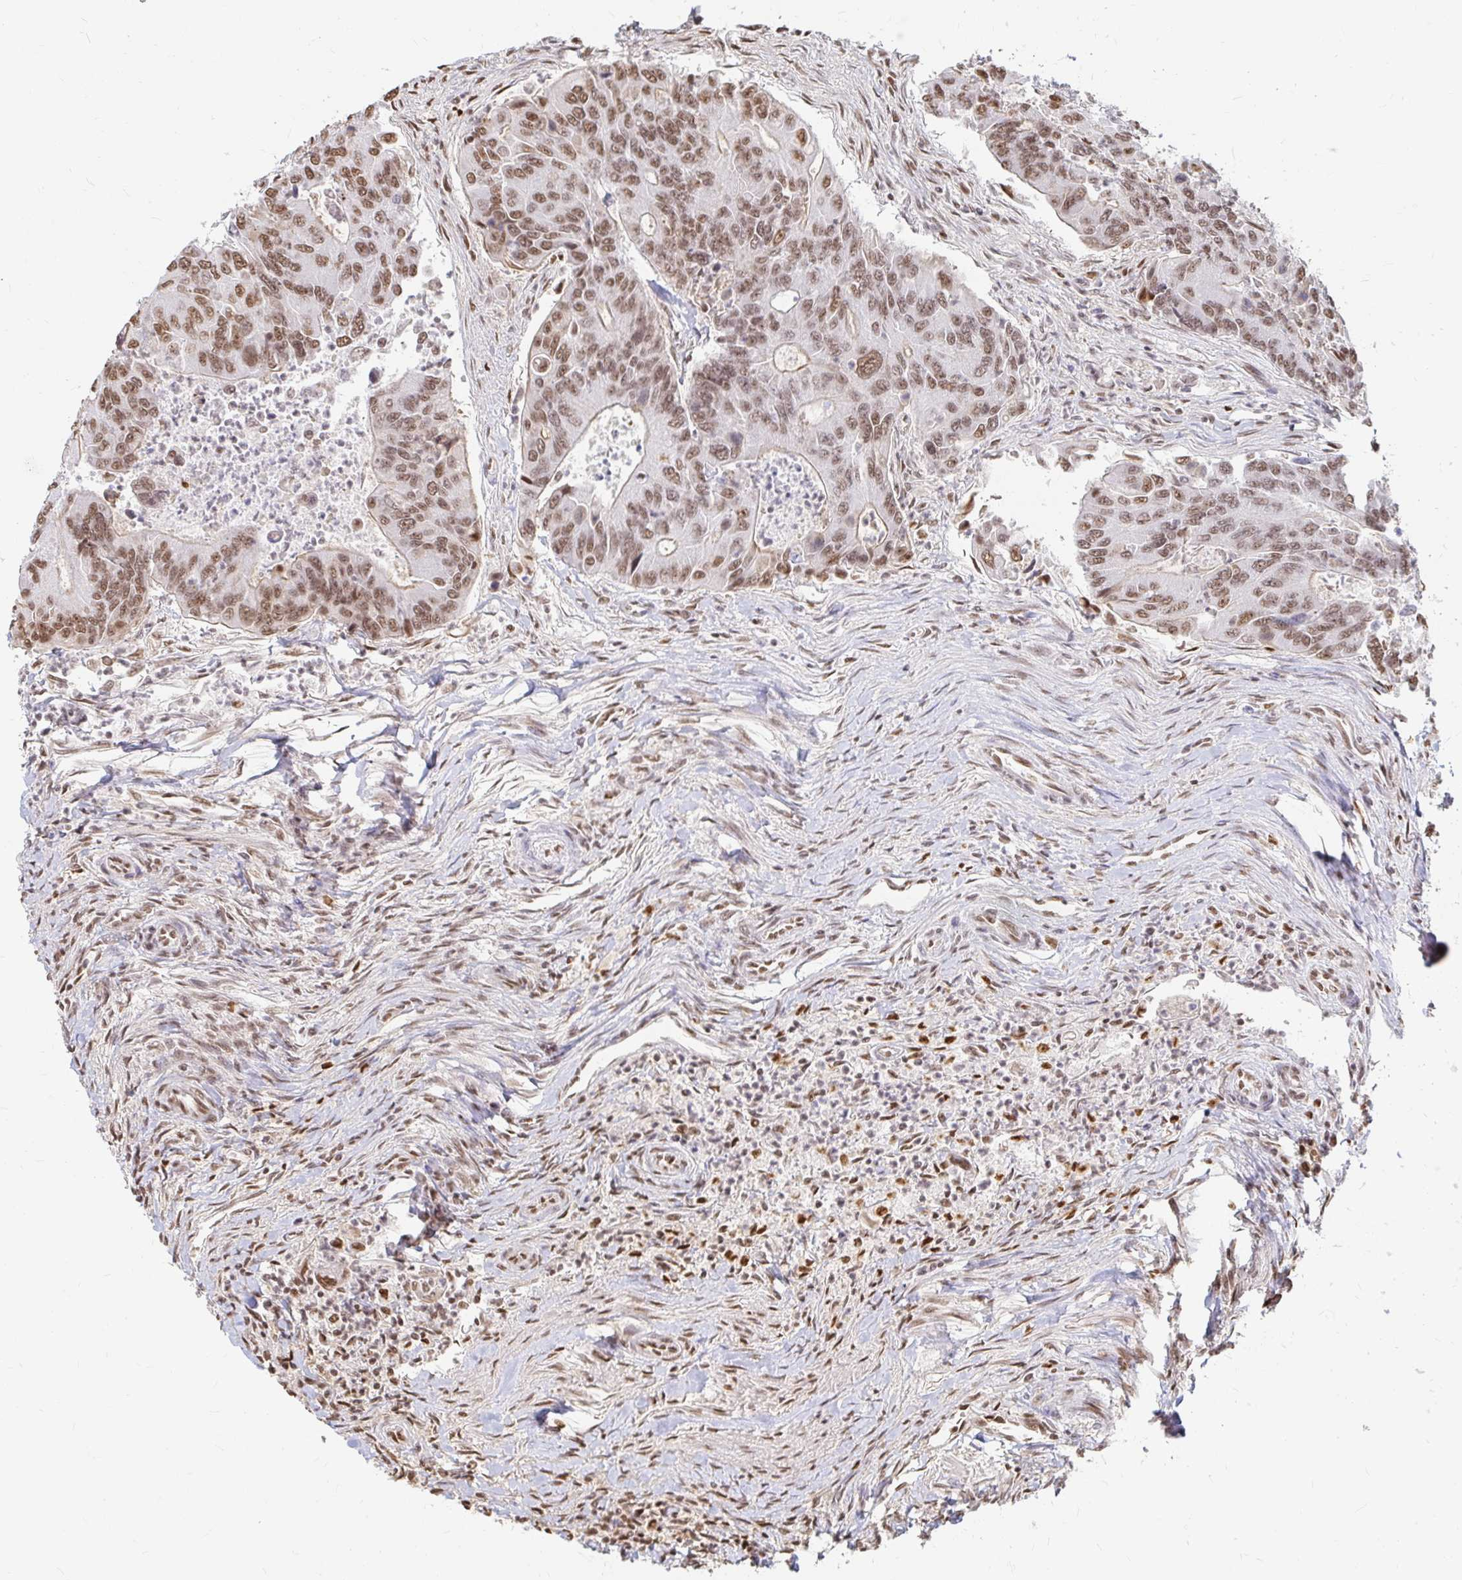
{"staining": {"intensity": "moderate", "quantity": ">75%", "location": "cytoplasmic/membranous,nuclear"}, "tissue": "colorectal cancer", "cell_type": "Tumor cells", "image_type": "cancer", "snomed": [{"axis": "morphology", "description": "Adenocarcinoma, NOS"}, {"axis": "topography", "description": "Colon"}], "caption": "Colorectal cancer (adenocarcinoma) stained with IHC demonstrates moderate cytoplasmic/membranous and nuclear staining in about >75% of tumor cells.", "gene": "HNRNPU", "patient": {"sex": "female", "age": 67}}